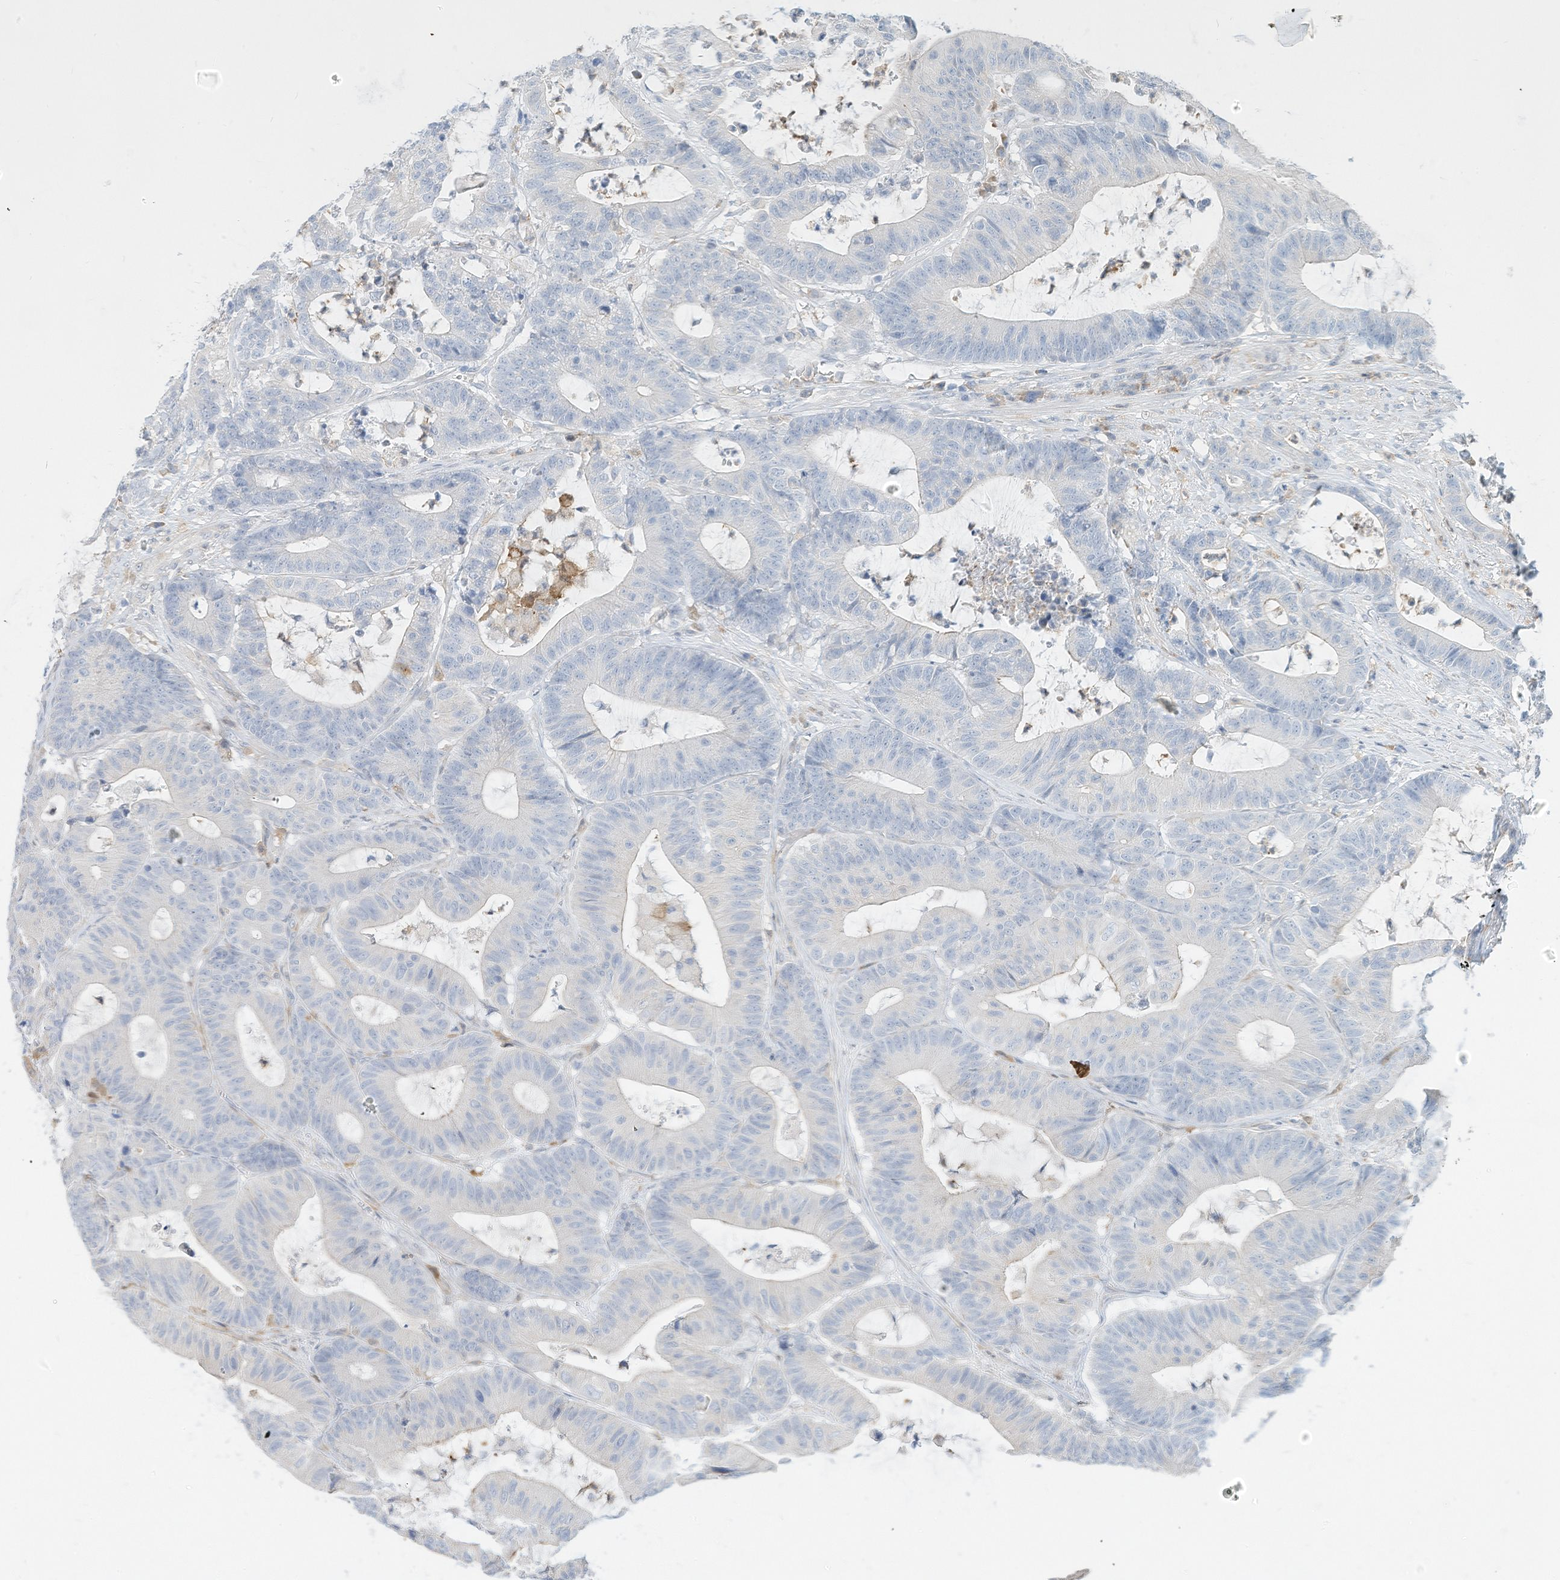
{"staining": {"intensity": "negative", "quantity": "none", "location": "none"}, "tissue": "colorectal cancer", "cell_type": "Tumor cells", "image_type": "cancer", "snomed": [{"axis": "morphology", "description": "Adenocarcinoma, NOS"}, {"axis": "topography", "description": "Colon"}], "caption": "Immunohistochemistry histopathology image of neoplastic tissue: human colorectal adenocarcinoma stained with DAB displays no significant protein expression in tumor cells.", "gene": "ATP13A1", "patient": {"sex": "female", "age": 84}}